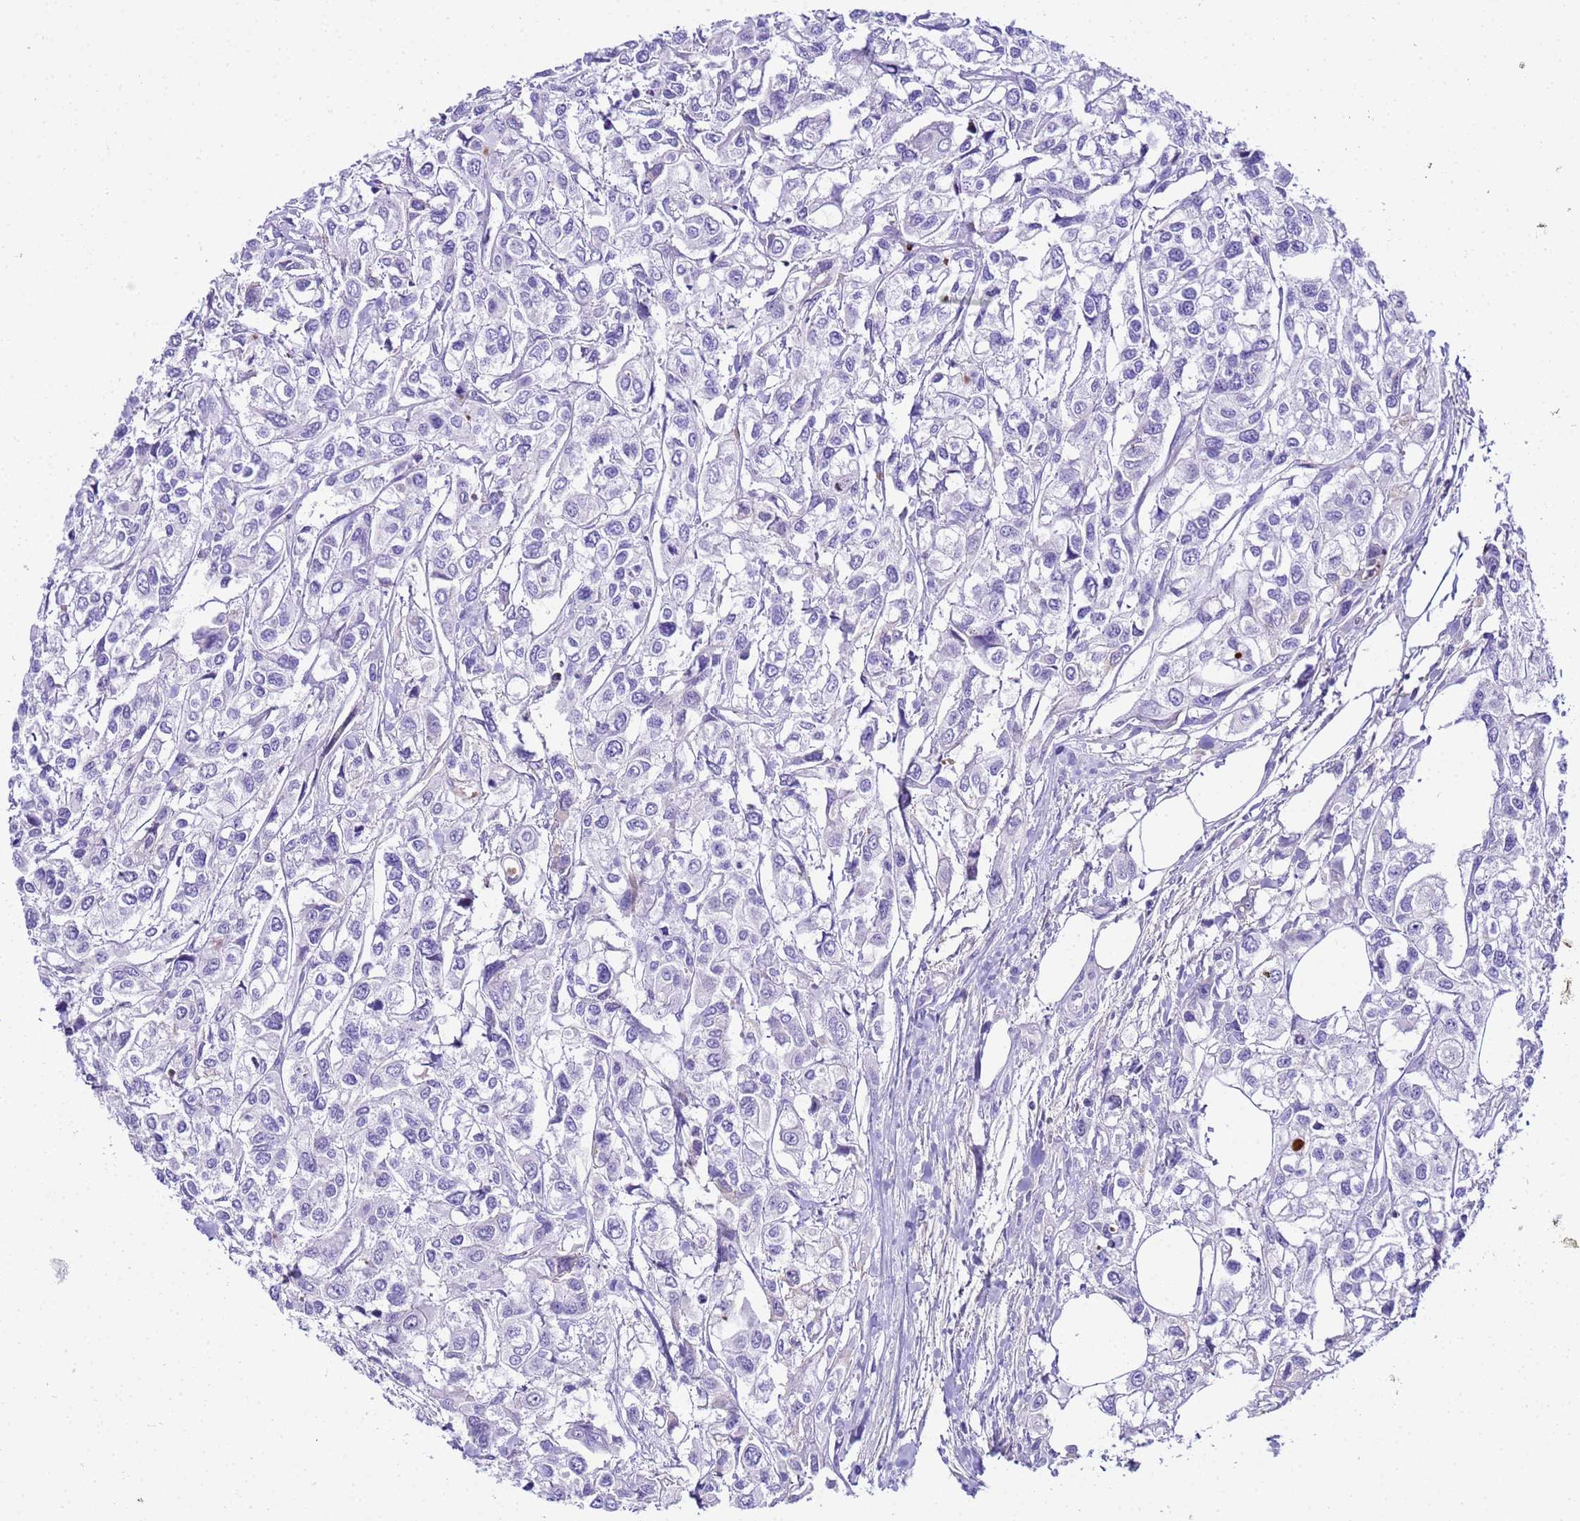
{"staining": {"intensity": "negative", "quantity": "none", "location": "none"}, "tissue": "urothelial cancer", "cell_type": "Tumor cells", "image_type": "cancer", "snomed": [{"axis": "morphology", "description": "Urothelial carcinoma, High grade"}, {"axis": "topography", "description": "Urinary bladder"}], "caption": "Immunohistochemistry histopathology image of neoplastic tissue: human high-grade urothelial carcinoma stained with DAB shows no significant protein staining in tumor cells.", "gene": "CFHR2", "patient": {"sex": "male", "age": 67}}